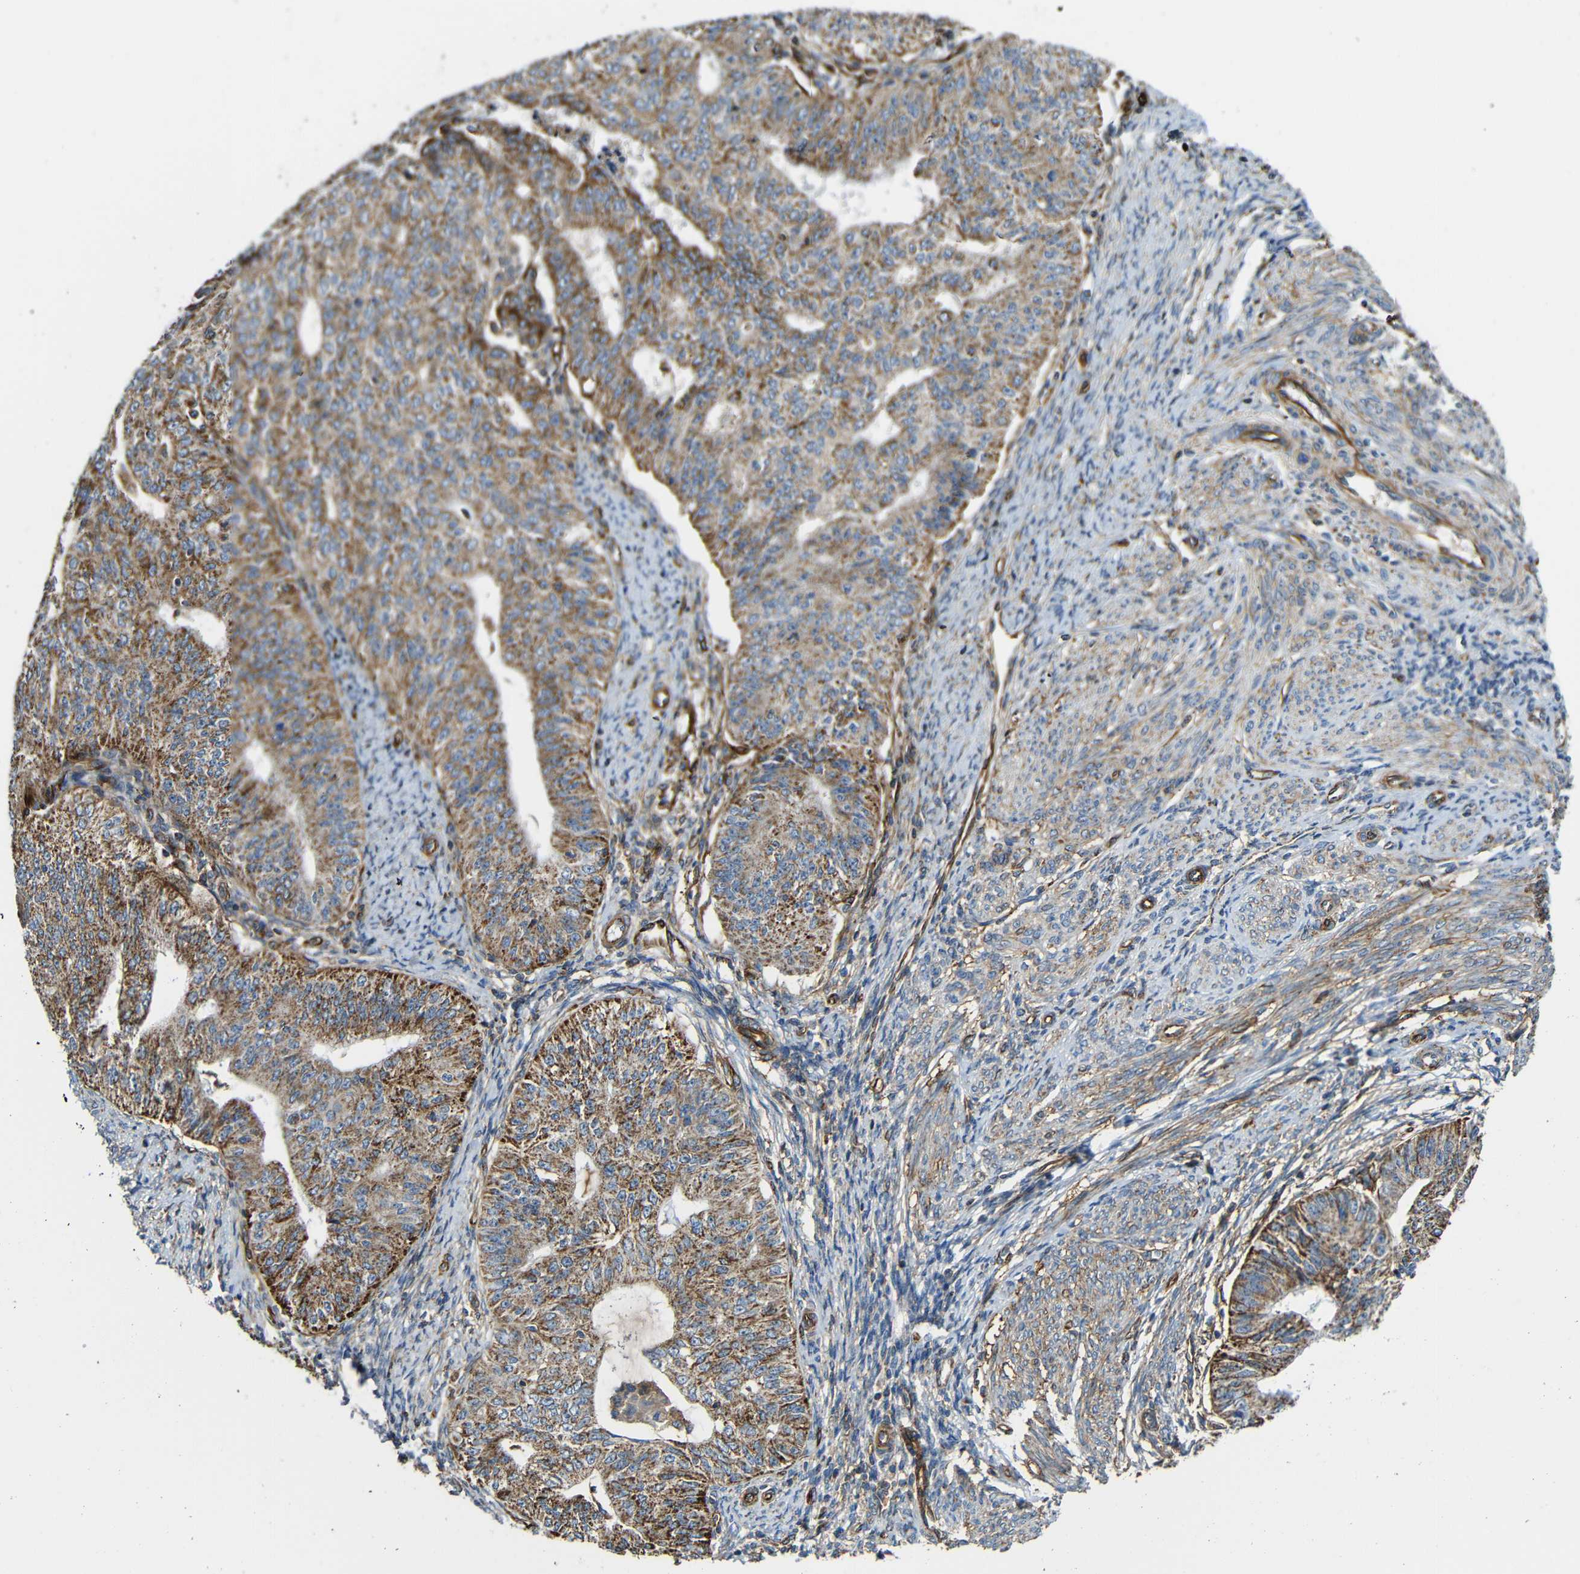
{"staining": {"intensity": "moderate", "quantity": ">75%", "location": "cytoplasmic/membranous"}, "tissue": "endometrial cancer", "cell_type": "Tumor cells", "image_type": "cancer", "snomed": [{"axis": "morphology", "description": "Adenocarcinoma, NOS"}, {"axis": "topography", "description": "Endometrium"}], "caption": "Immunohistochemical staining of endometrial cancer exhibits medium levels of moderate cytoplasmic/membranous expression in about >75% of tumor cells.", "gene": "IGSF10", "patient": {"sex": "female", "age": 32}}